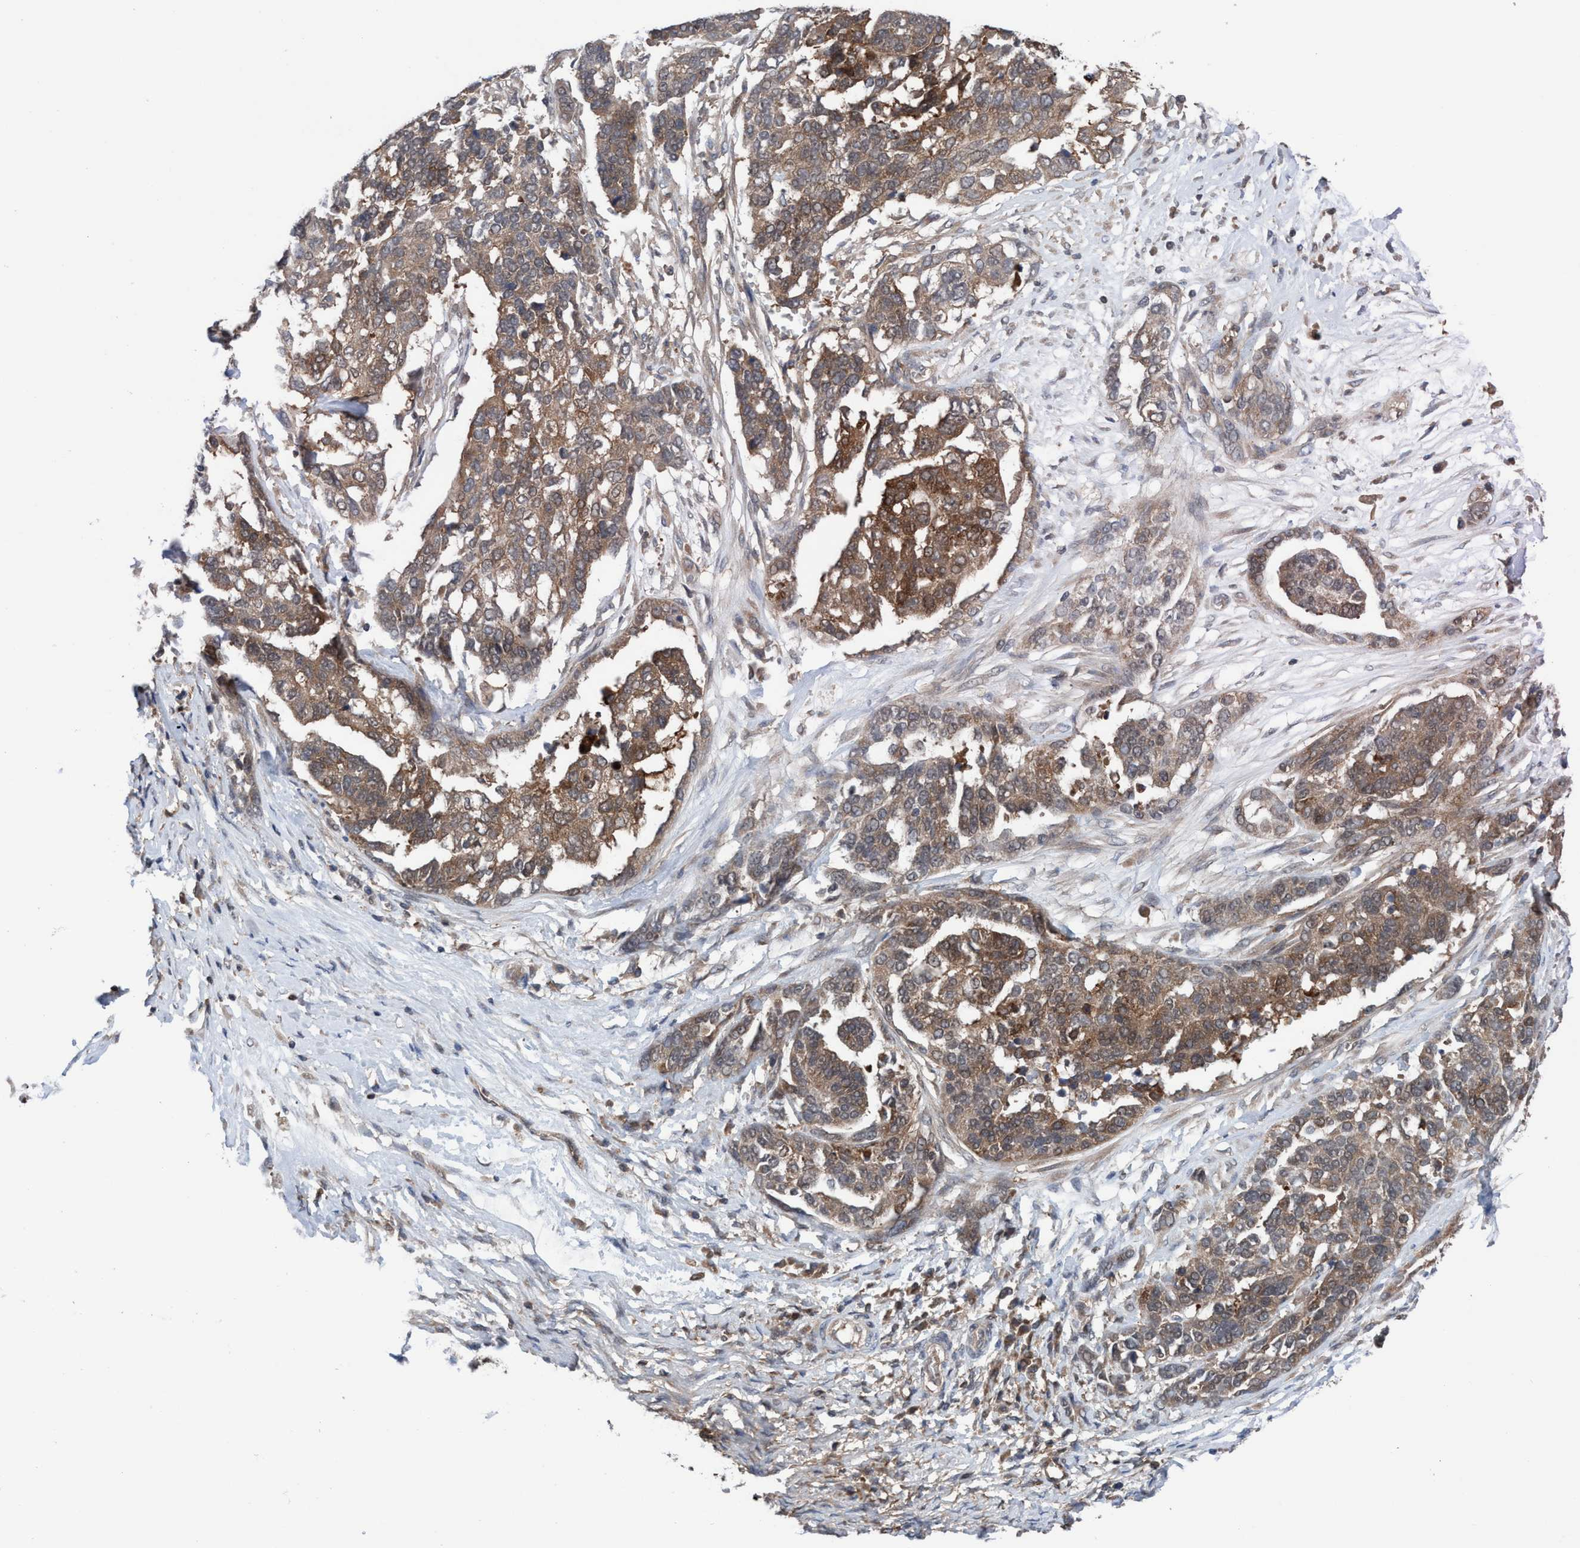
{"staining": {"intensity": "moderate", "quantity": ">75%", "location": "cytoplasmic/membranous"}, "tissue": "ovarian cancer", "cell_type": "Tumor cells", "image_type": "cancer", "snomed": [{"axis": "morphology", "description": "Cystadenocarcinoma, serous, NOS"}, {"axis": "topography", "description": "Ovary"}], "caption": "Moderate cytoplasmic/membranous protein expression is identified in approximately >75% of tumor cells in ovarian serous cystadenocarcinoma. Nuclei are stained in blue.", "gene": "GLOD4", "patient": {"sex": "female", "age": 44}}